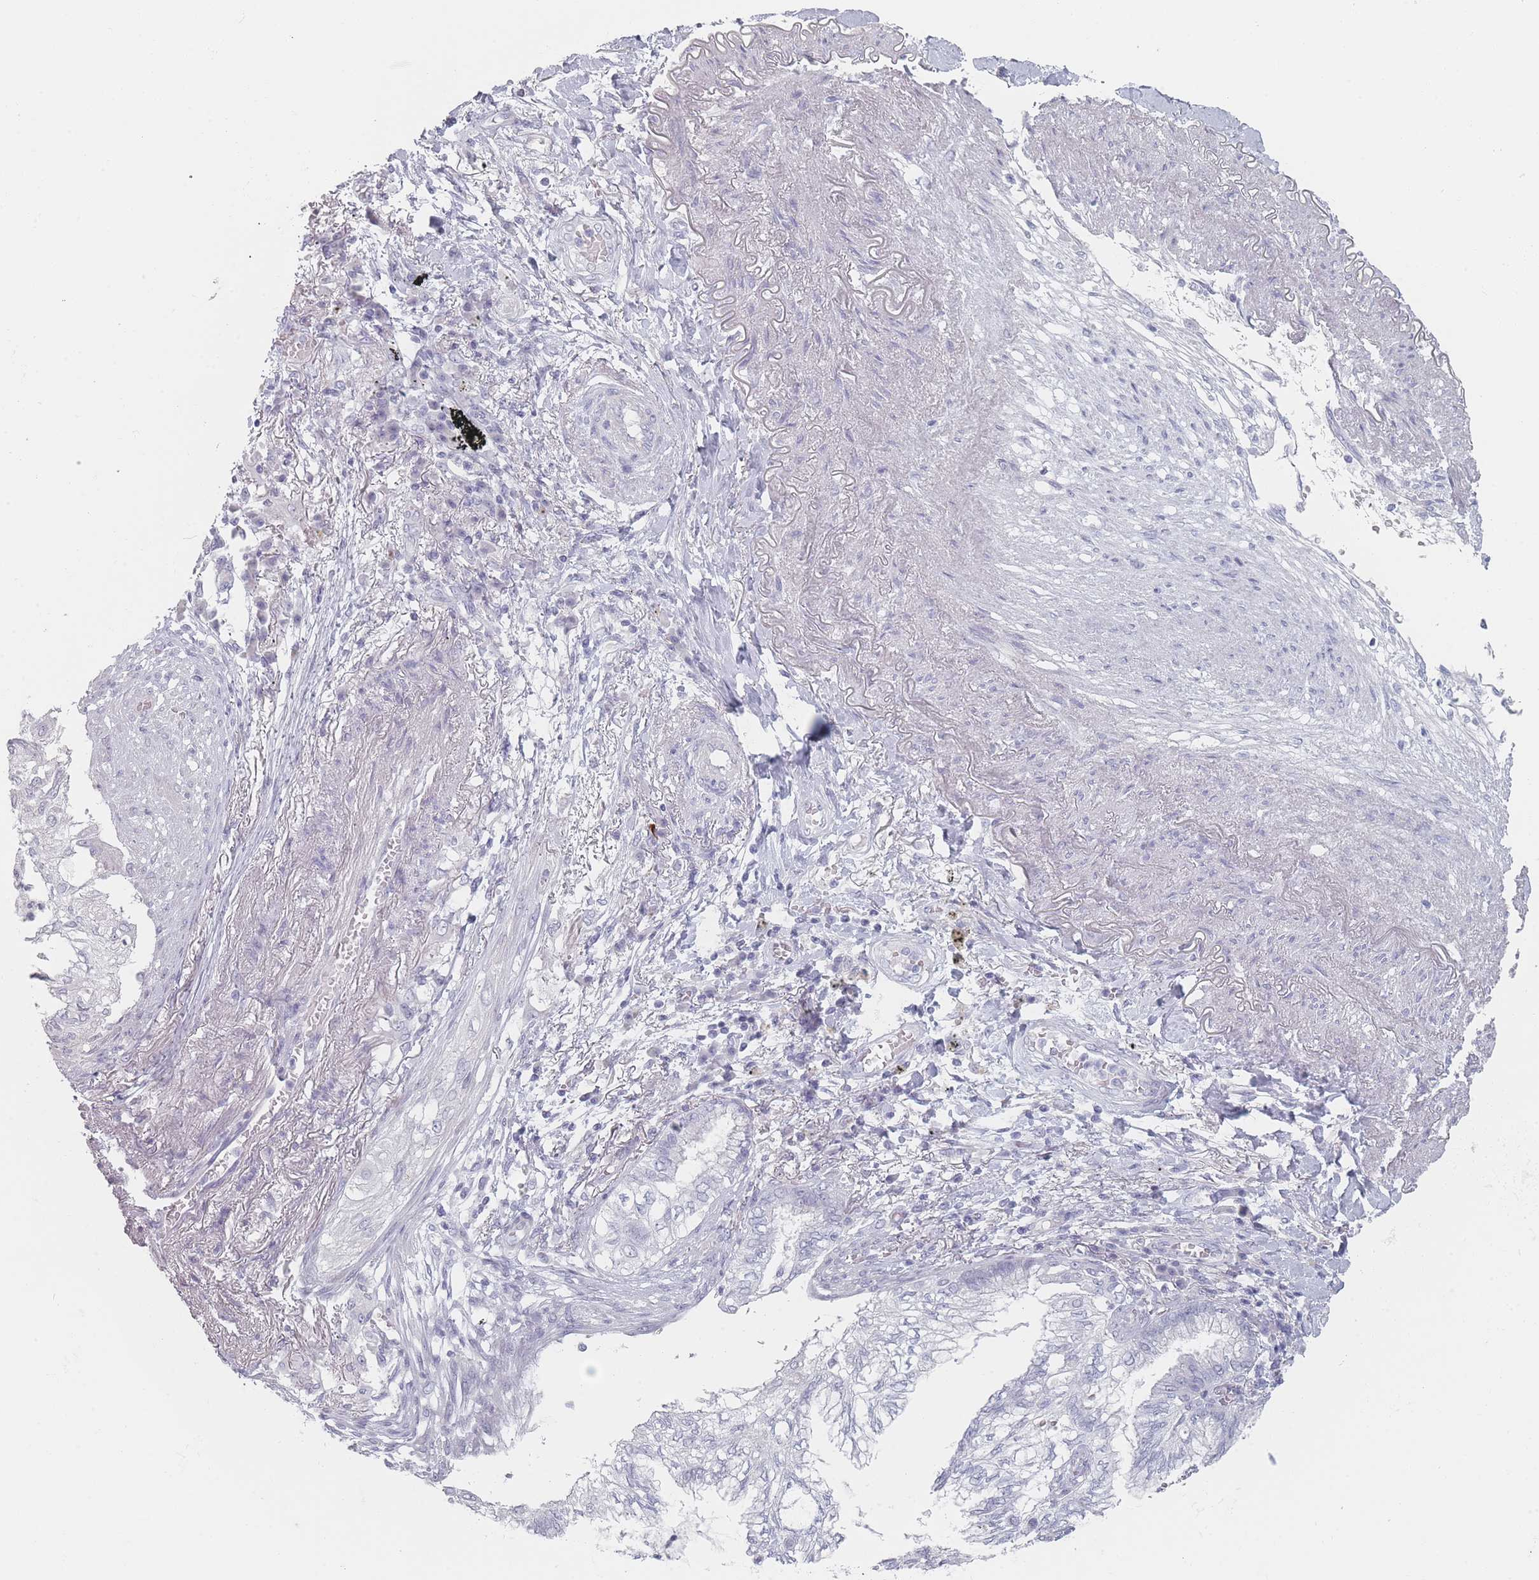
{"staining": {"intensity": "negative", "quantity": "none", "location": "none"}, "tissue": "lung cancer", "cell_type": "Tumor cells", "image_type": "cancer", "snomed": [{"axis": "morphology", "description": "Adenocarcinoma, NOS"}, {"axis": "topography", "description": "Lung"}], "caption": "A high-resolution micrograph shows IHC staining of lung cancer (adenocarcinoma), which shows no significant positivity in tumor cells. (IHC, brightfield microscopy, high magnification).", "gene": "RNF4", "patient": {"sex": "female", "age": 70}}